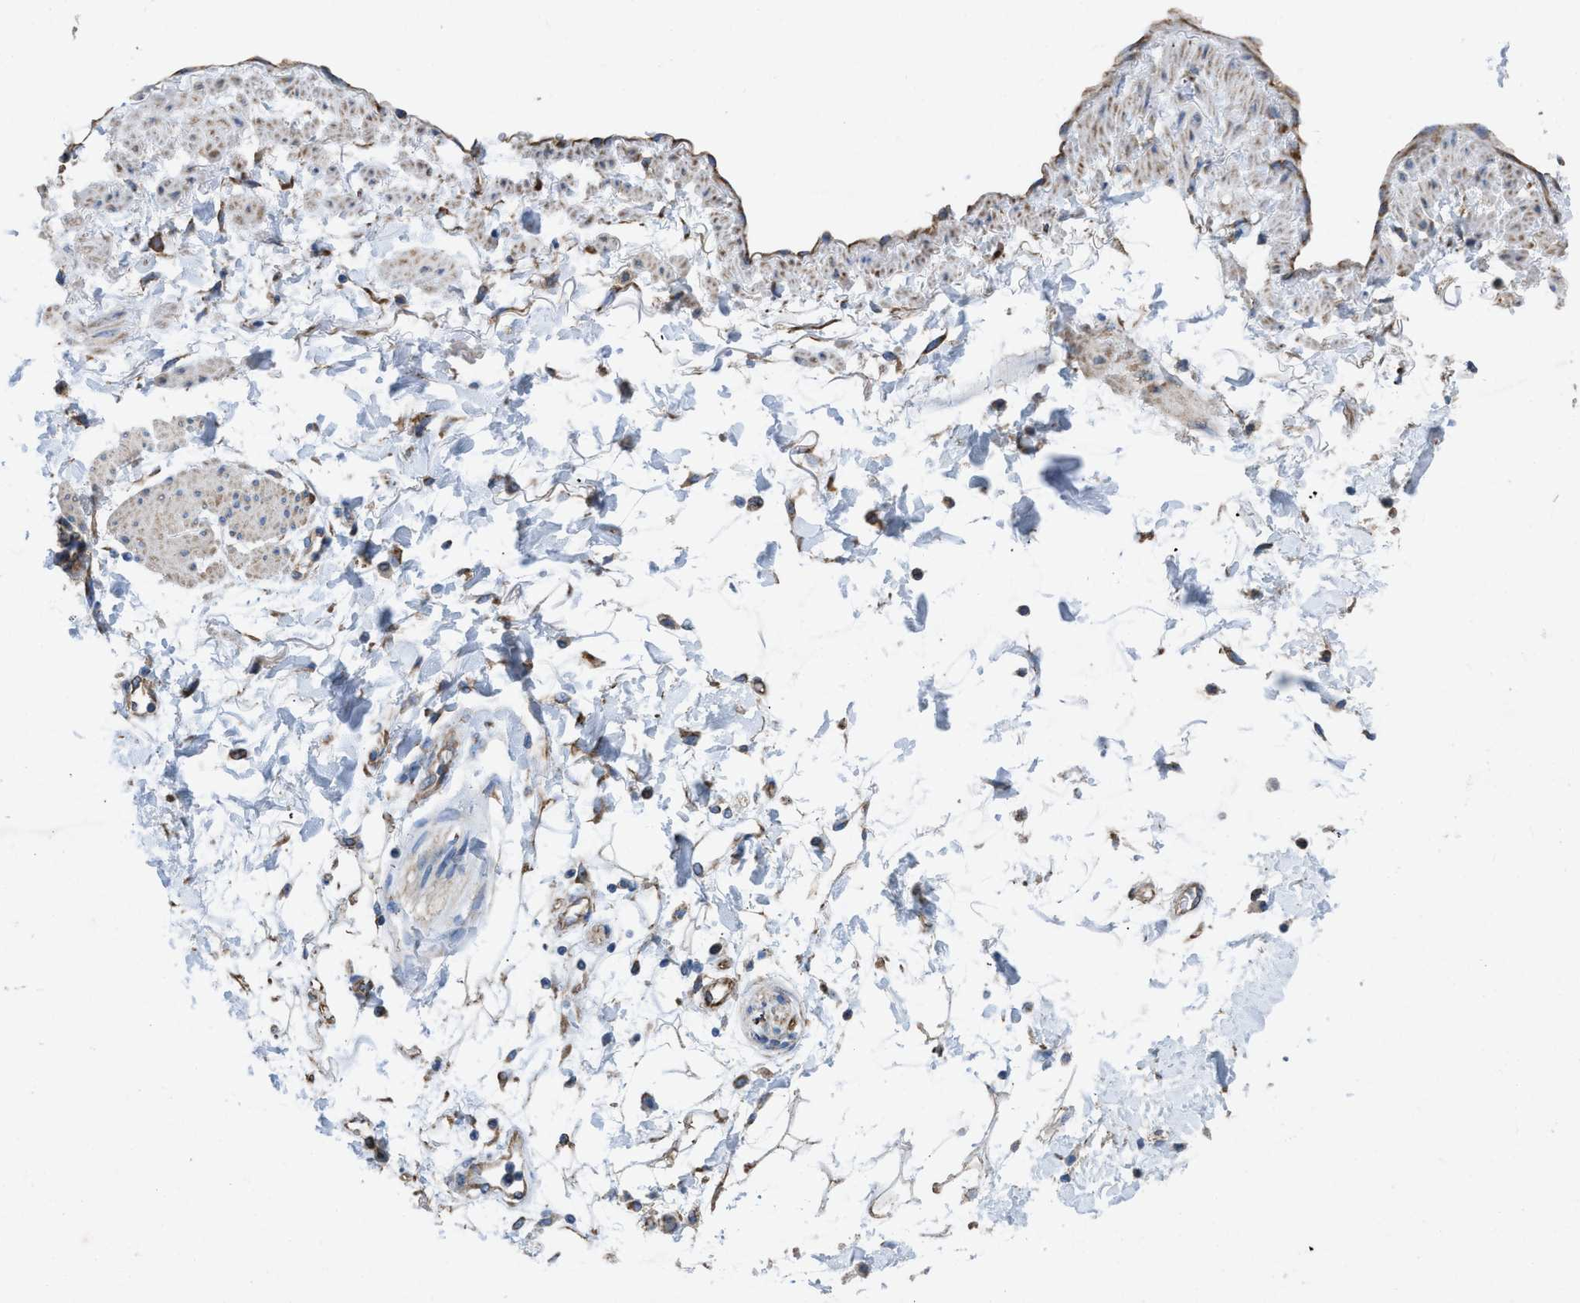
{"staining": {"intensity": "moderate", "quantity": "25%-75%", "location": "cytoplasmic/membranous"}, "tissue": "adipose tissue", "cell_type": "Adipocytes", "image_type": "normal", "snomed": [{"axis": "morphology", "description": "Normal tissue, NOS"}, {"axis": "morphology", "description": "Adenocarcinoma, NOS"}, {"axis": "topography", "description": "Duodenum"}, {"axis": "topography", "description": "Peripheral nerve tissue"}], "caption": "This image demonstrates immunohistochemistry (IHC) staining of unremarkable adipose tissue, with medium moderate cytoplasmic/membranous staining in about 25%-75% of adipocytes.", "gene": "DOLPP1", "patient": {"sex": "female", "age": 60}}